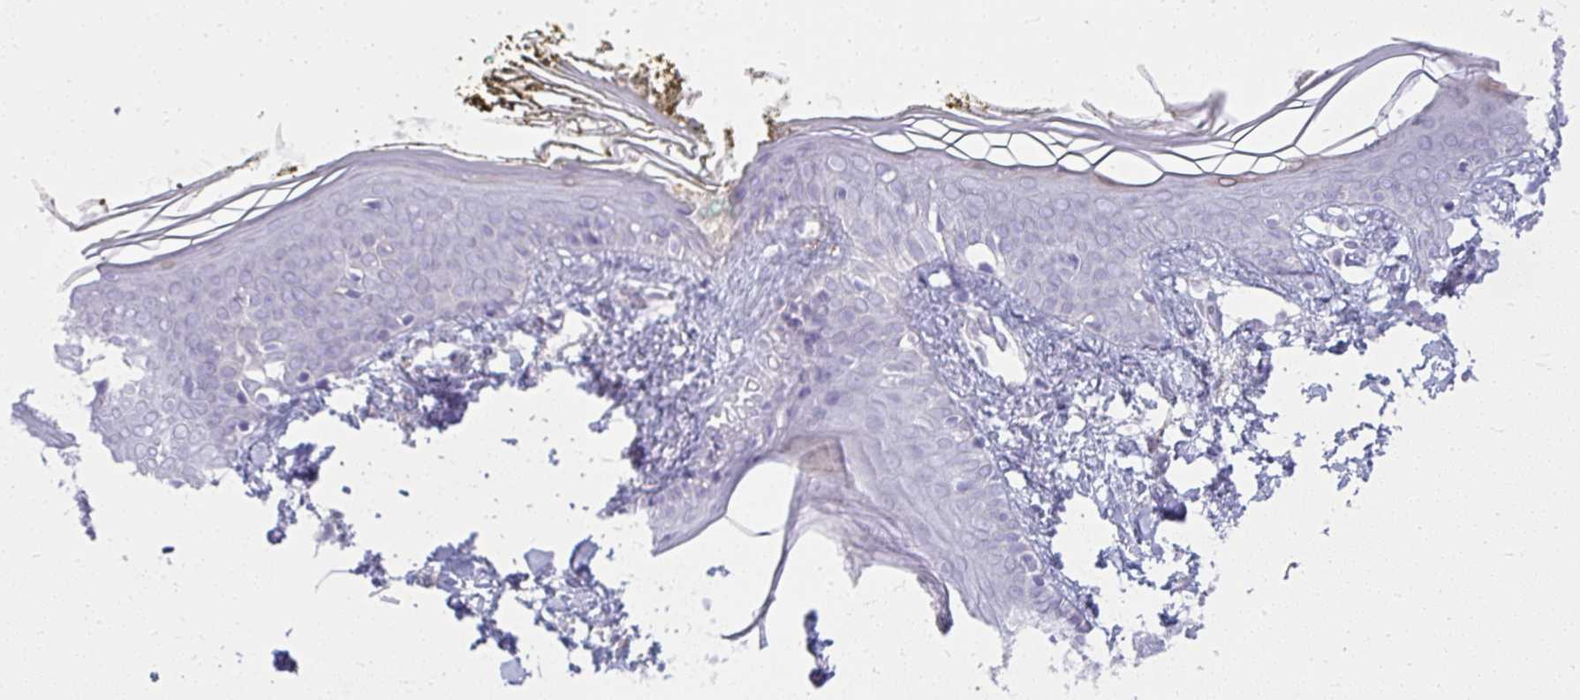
{"staining": {"intensity": "negative", "quantity": "none", "location": "none"}, "tissue": "skin", "cell_type": "Fibroblasts", "image_type": "normal", "snomed": [{"axis": "morphology", "description": "Normal tissue, NOS"}, {"axis": "topography", "description": "Skin"}], "caption": "DAB immunohistochemical staining of unremarkable human skin demonstrates no significant positivity in fibroblasts.", "gene": "UGT3A2", "patient": {"sex": "female", "age": 34}}